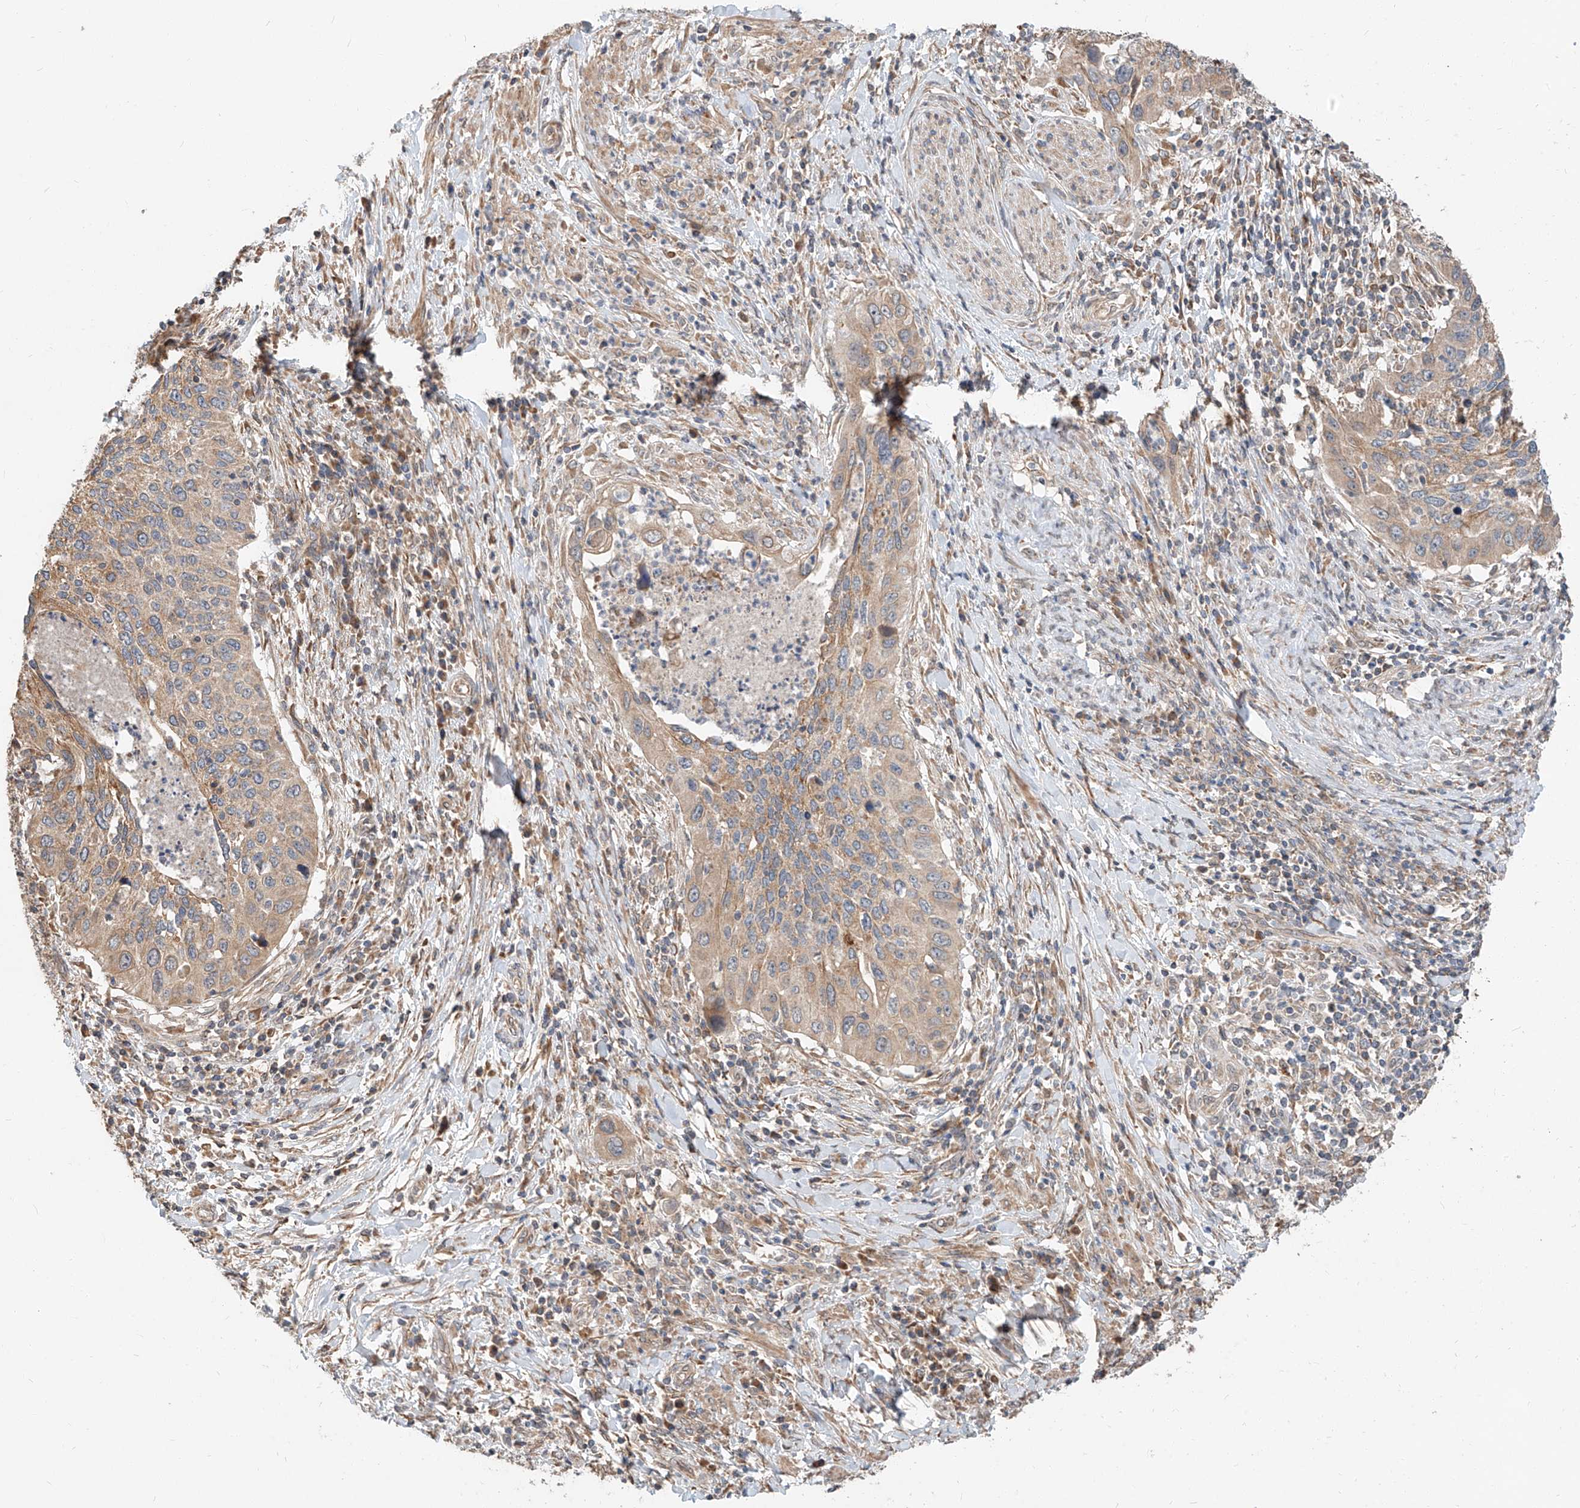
{"staining": {"intensity": "weak", "quantity": "25%-75%", "location": "cytoplasmic/membranous"}, "tissue": "cervical cancer", "cell_type": "Tumor cells", "image_type": "cancer", "snomed": [{"axis": "morphology", "description": "Squamous cell carcinoma, NOS"}, {"axis": "topography", "description": "Cervix"}], "caption": "Cervical squamous cell carcinoma was stained to show a protein in brown. There is low levels of weak cytoplasmic/membranous positivity in about 25%-75% of tumor cells.", "gene": "STX19", "patient": {"sex": "female", "age": 38}}